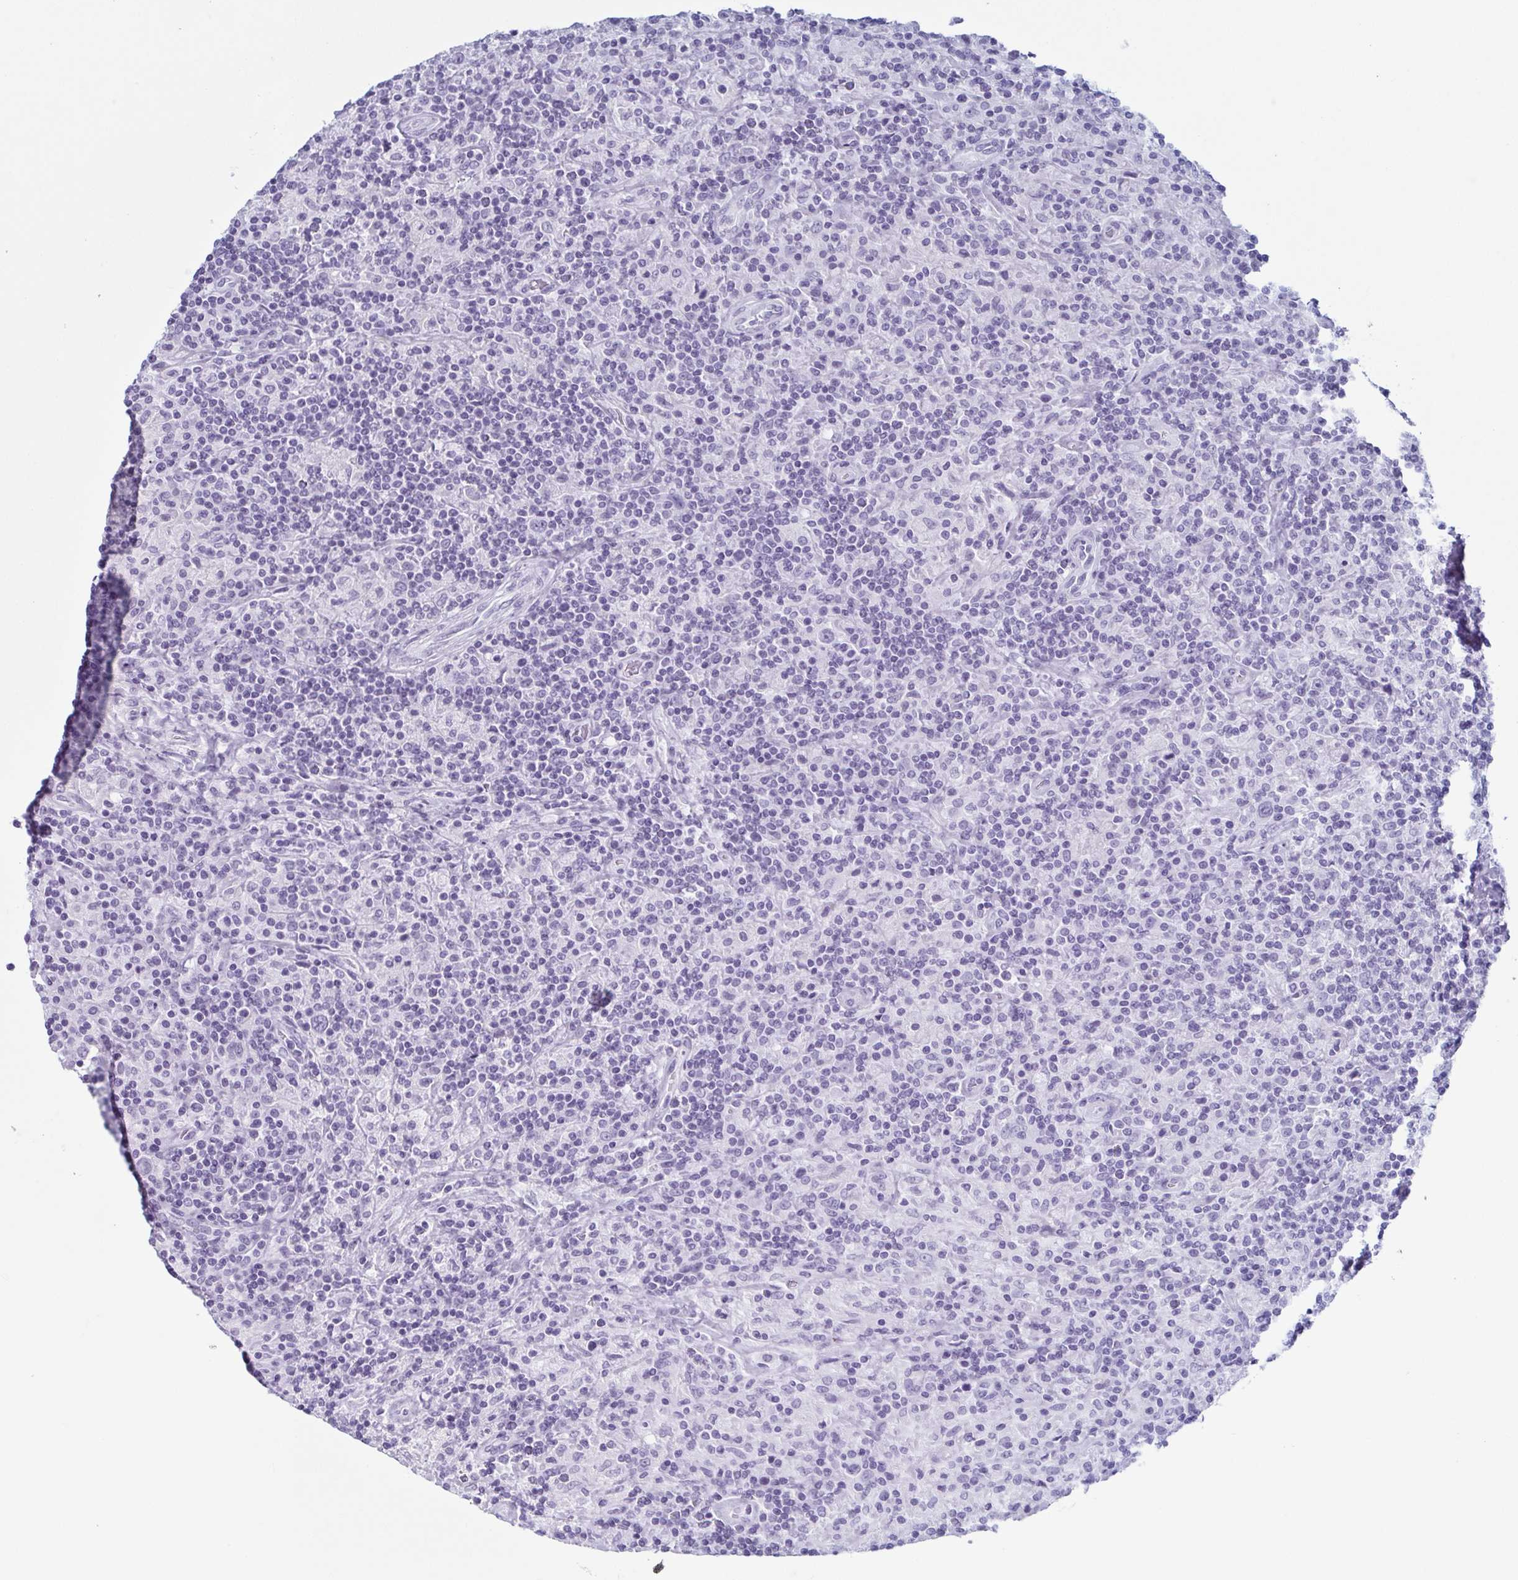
{"staining": {"intensity": "negative", "quantity": "none", "location": "none"}, "tissue": "lymphoma", "cell_type": "Tumor cells", "image_type": "cancer", "snomed": [{"axis": "morphology", "description": "Hodgkin's disease, NOS"}, {"axis": "topography", "description": "Lymph node"}], "caption": "Photomicrograph shows no protein staining in tumor cells of lymphoma tissue. Brightfield microscopy of immunohistochemistry stained with DAB (brown) and hematoxylin (blue), captured at high magnification.", "gene": "ENKUR", "patient": {"sex": "male", "age": 70}}